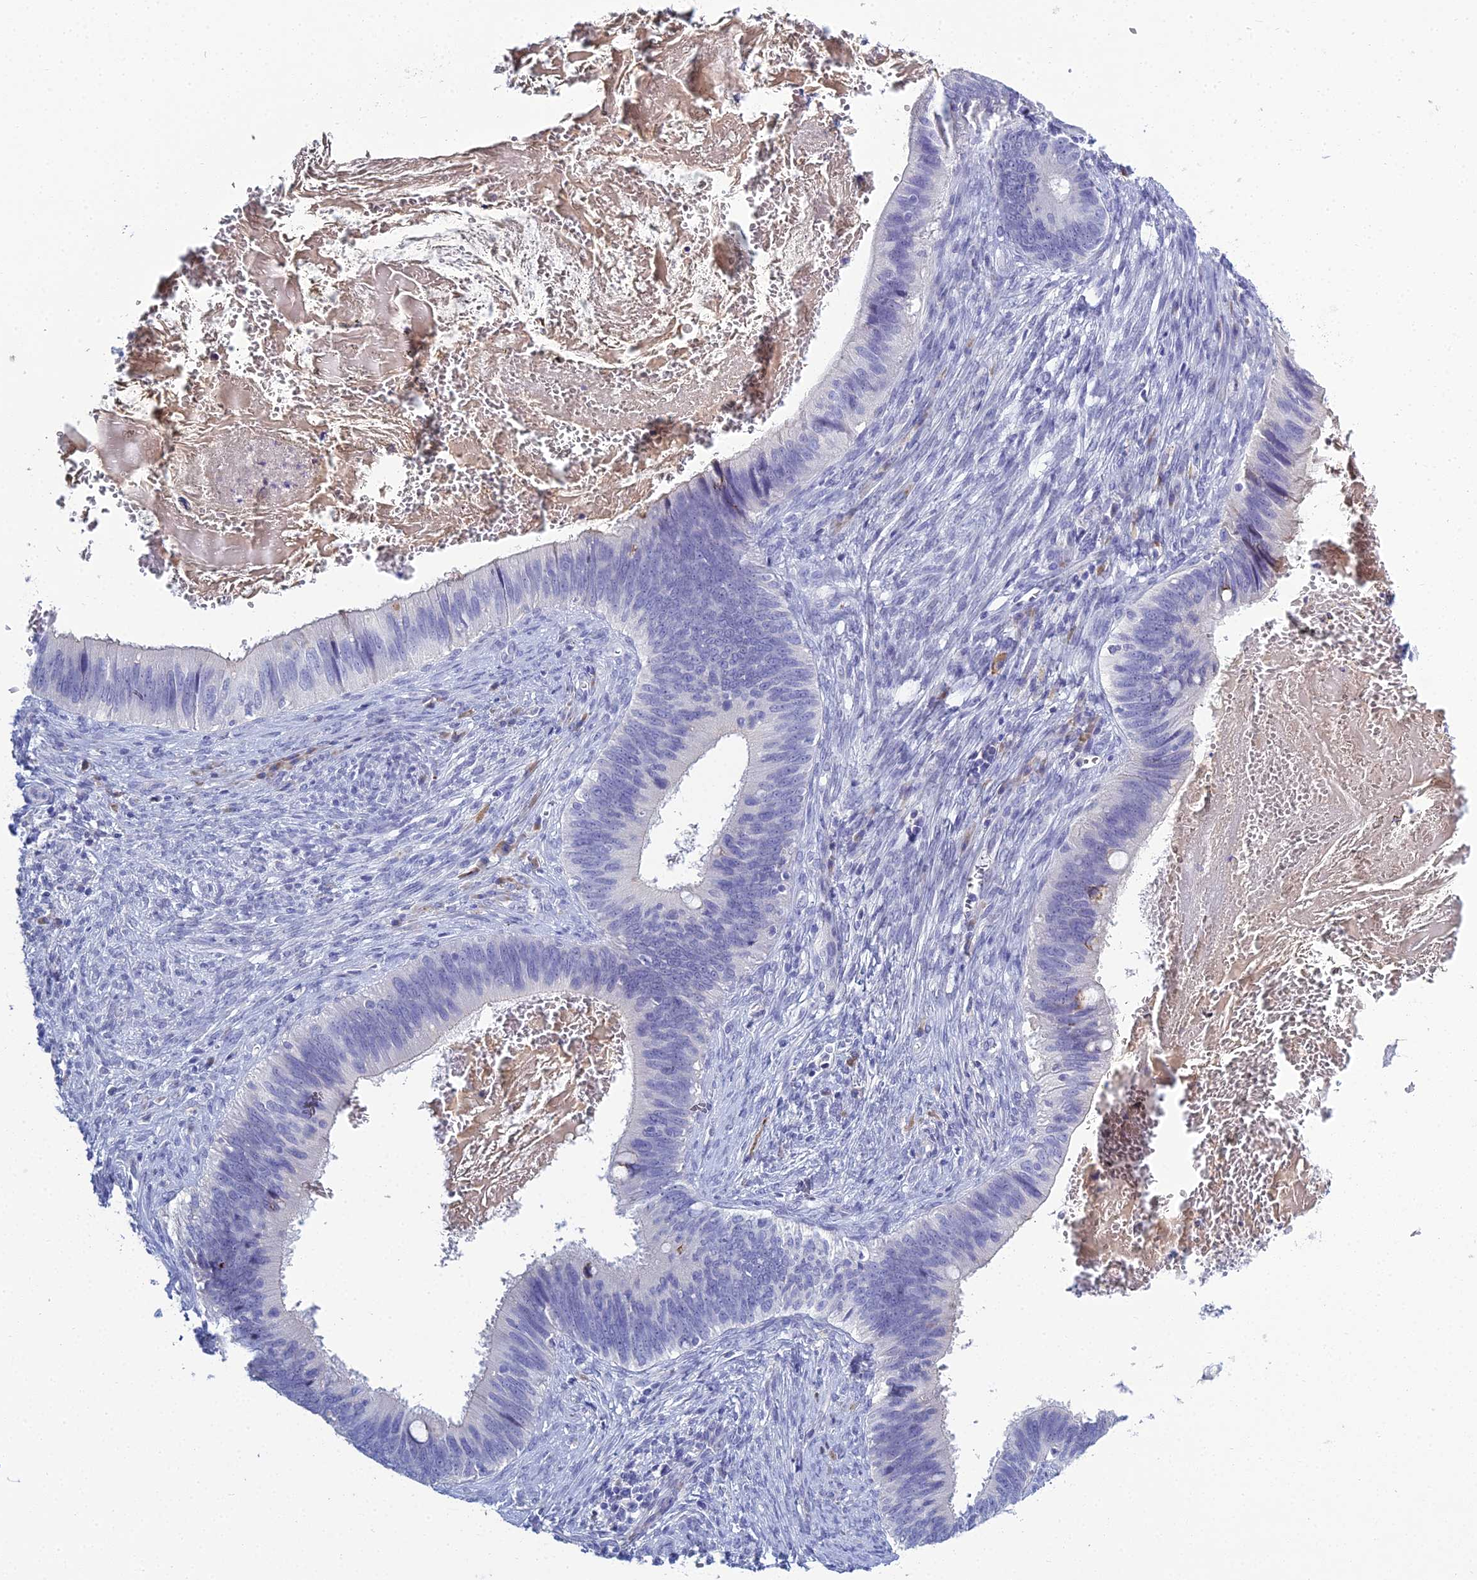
{"staining": {"intensity": "negative", "quantity": "none", "location": "none"}, "tissue": "cervical cancer", "cell_type": "Tumor cells", "image_type": "cancer", "snomed": [{"axis": "morphology", "description": "Adenocarcinoma, NOS"}, {"axis": "topography", "description": "Cervix"}], "caption": "Tumor cells are negative for brown protein staining in adenocarcinoma (cervical). The staining is performed using DAB brown chromogen with nuclei counter-stained in using hematoxylin.", "gene": "MUC13", "patient": {"sex": "female", "age": 42}}